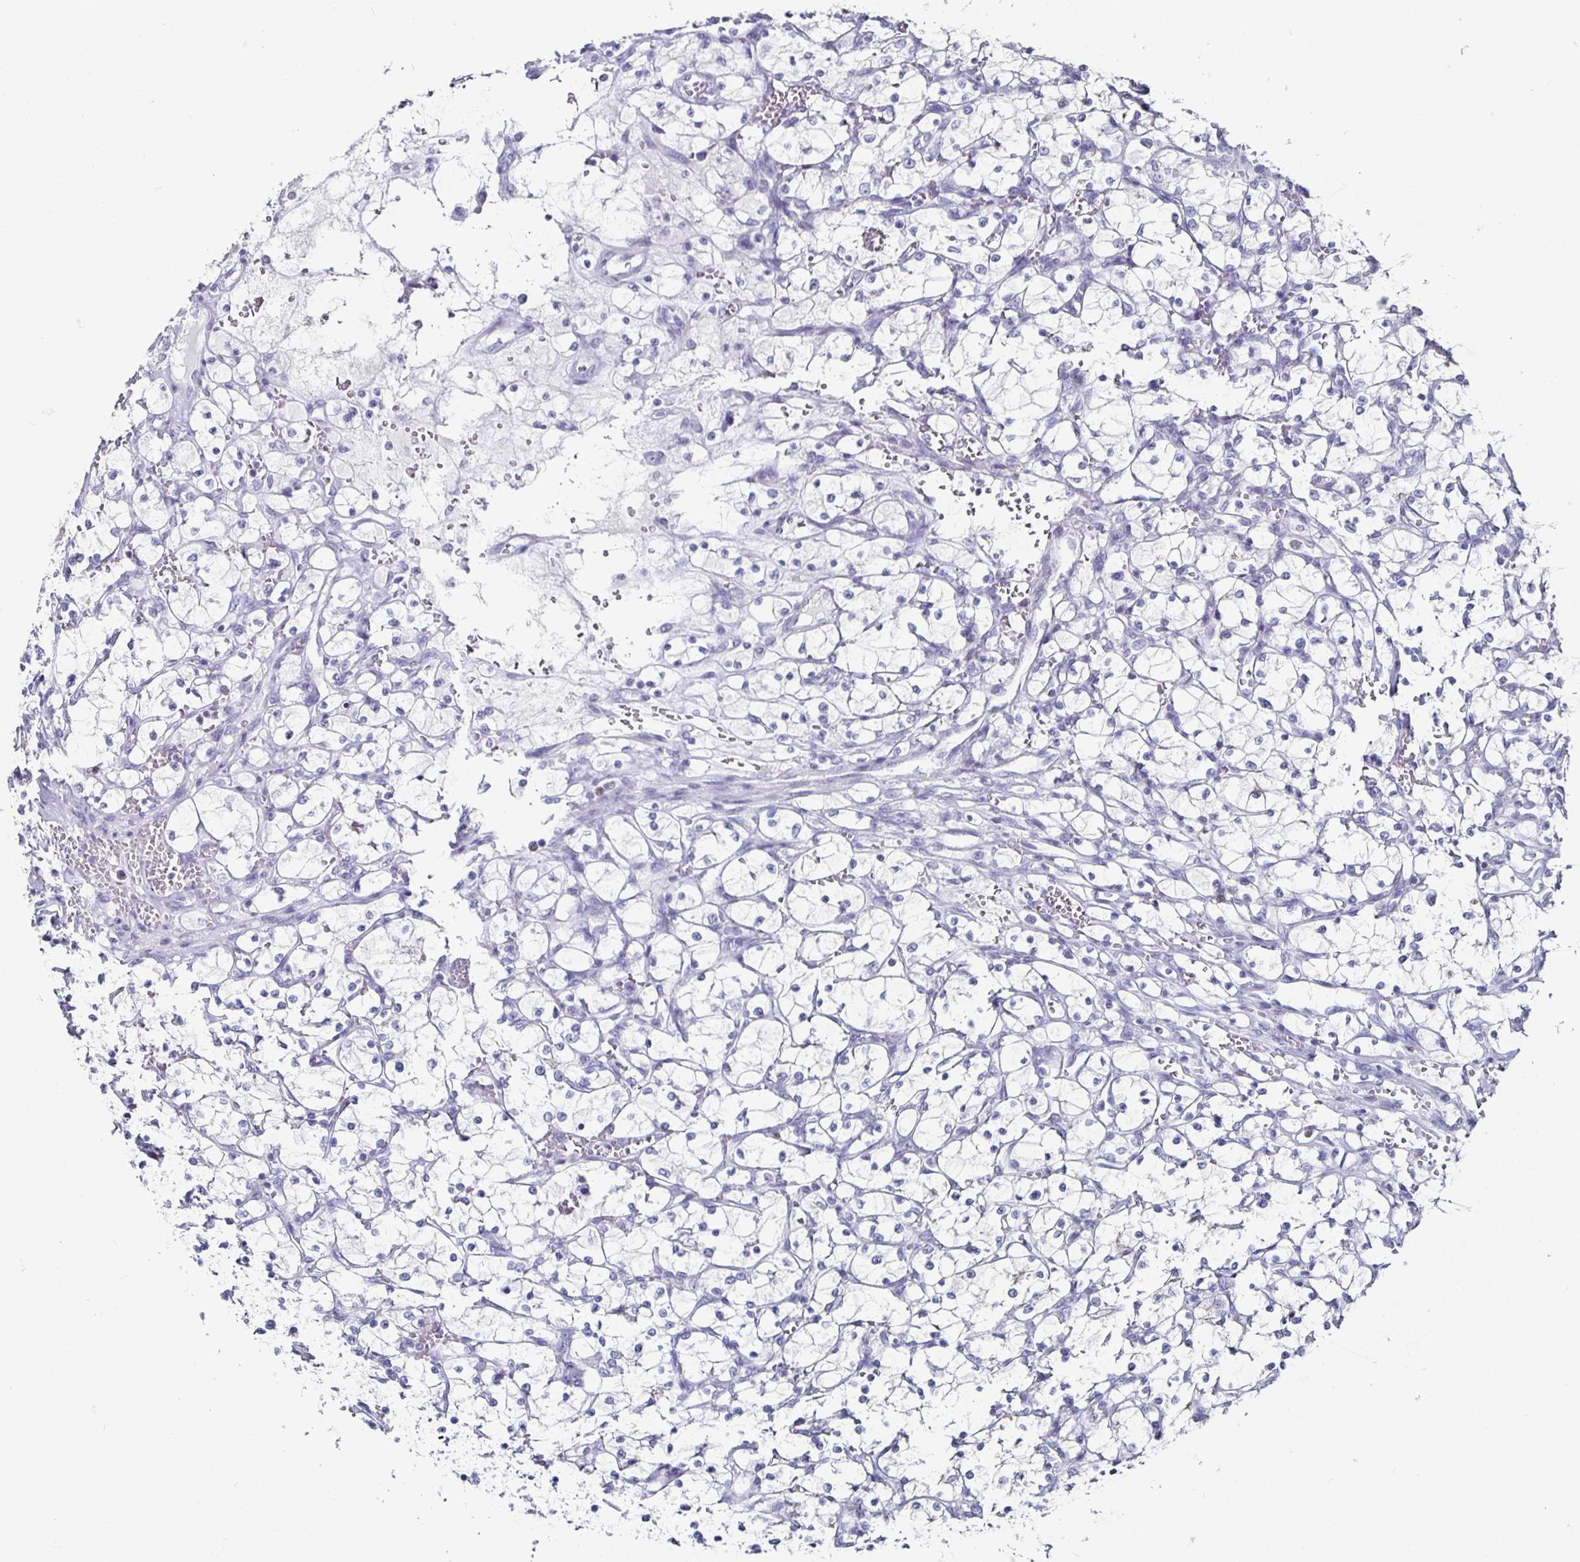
{"staining": {"intensity": "negative", "quantity": "none", "location": "none"}, "tissue": "renal cancer", "cell_type": "Tumor cells", "image_type": "cancer", "snomed": [{"axis": "morphology", "description": "Adenocarcinoma, NOS"}, {"axis": "topography", "description": "Kidney"}], "caption": "The photomicrograph reveals no significant expression in tumor cells of adenocarcinoma (renal).", "gene": "RUNX2", "patient": {"sex": "female", "age": 69}}